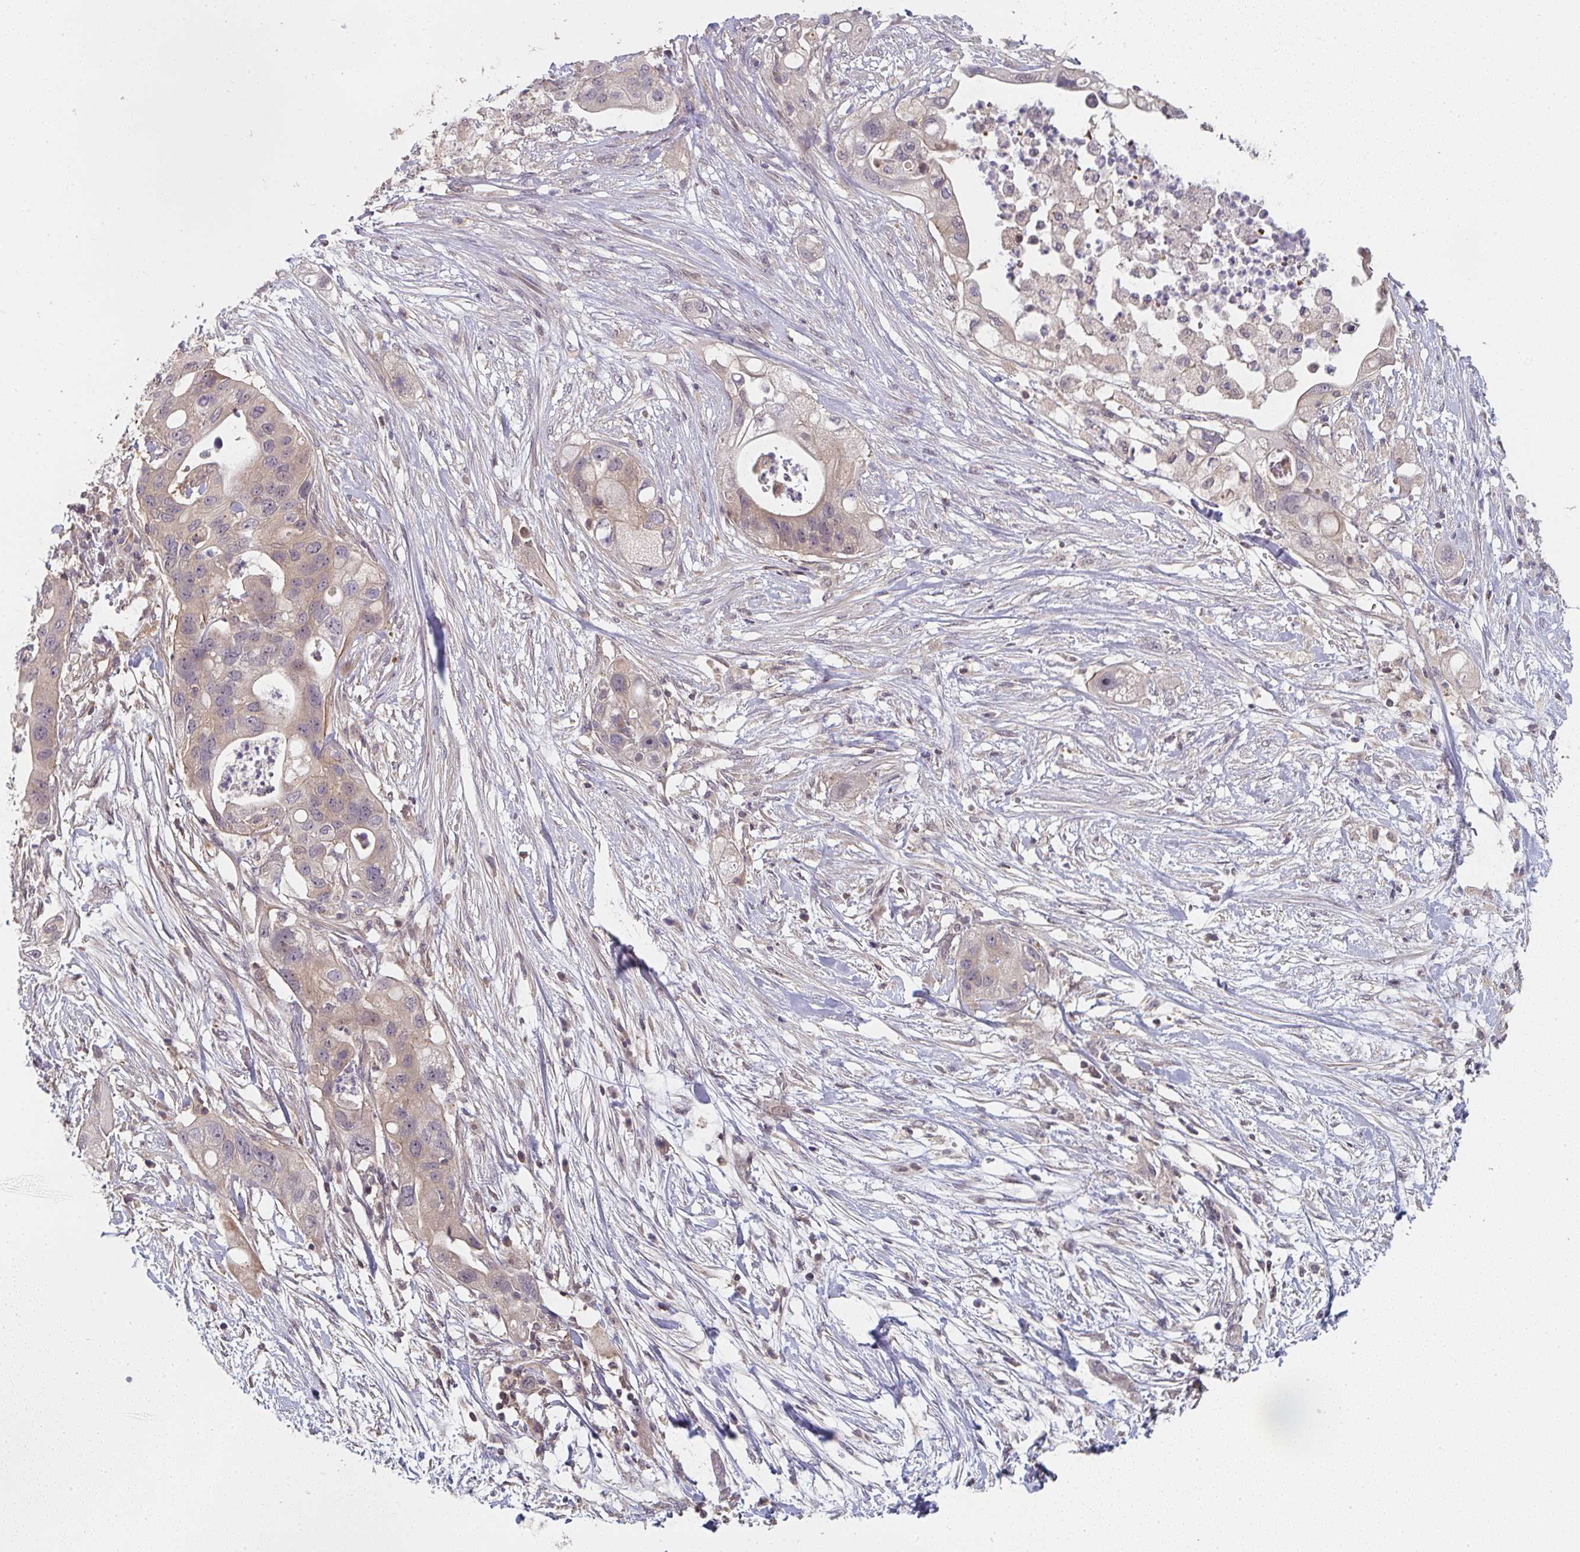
{"staining": {"intensity": "weak", "quantity": "25%-75%", "location": "cytoplasmic/membranous"}, "tissue": "pancreatic cancer", "cell_type": "Tumor cells", "image_type": "cancer", "snomed": [{"axis": "morphology", "description": "Adenocarcinoma, NOS"}, {"axis": "topography", "description": "Pancreas"}], "caption": "Immunohistochemistry photomicrograph of neoplastic tissue: pancreatic adenocarcinoma stained using IHC demonstrates low levels of weak protein expression localized specifically in the cytoplasmic/membranous of tumor cells, appearing as a cytoplasmic/membranous brown color.", "gene": "RANGRF", "patient": {"sex": "female", "age": 72}}